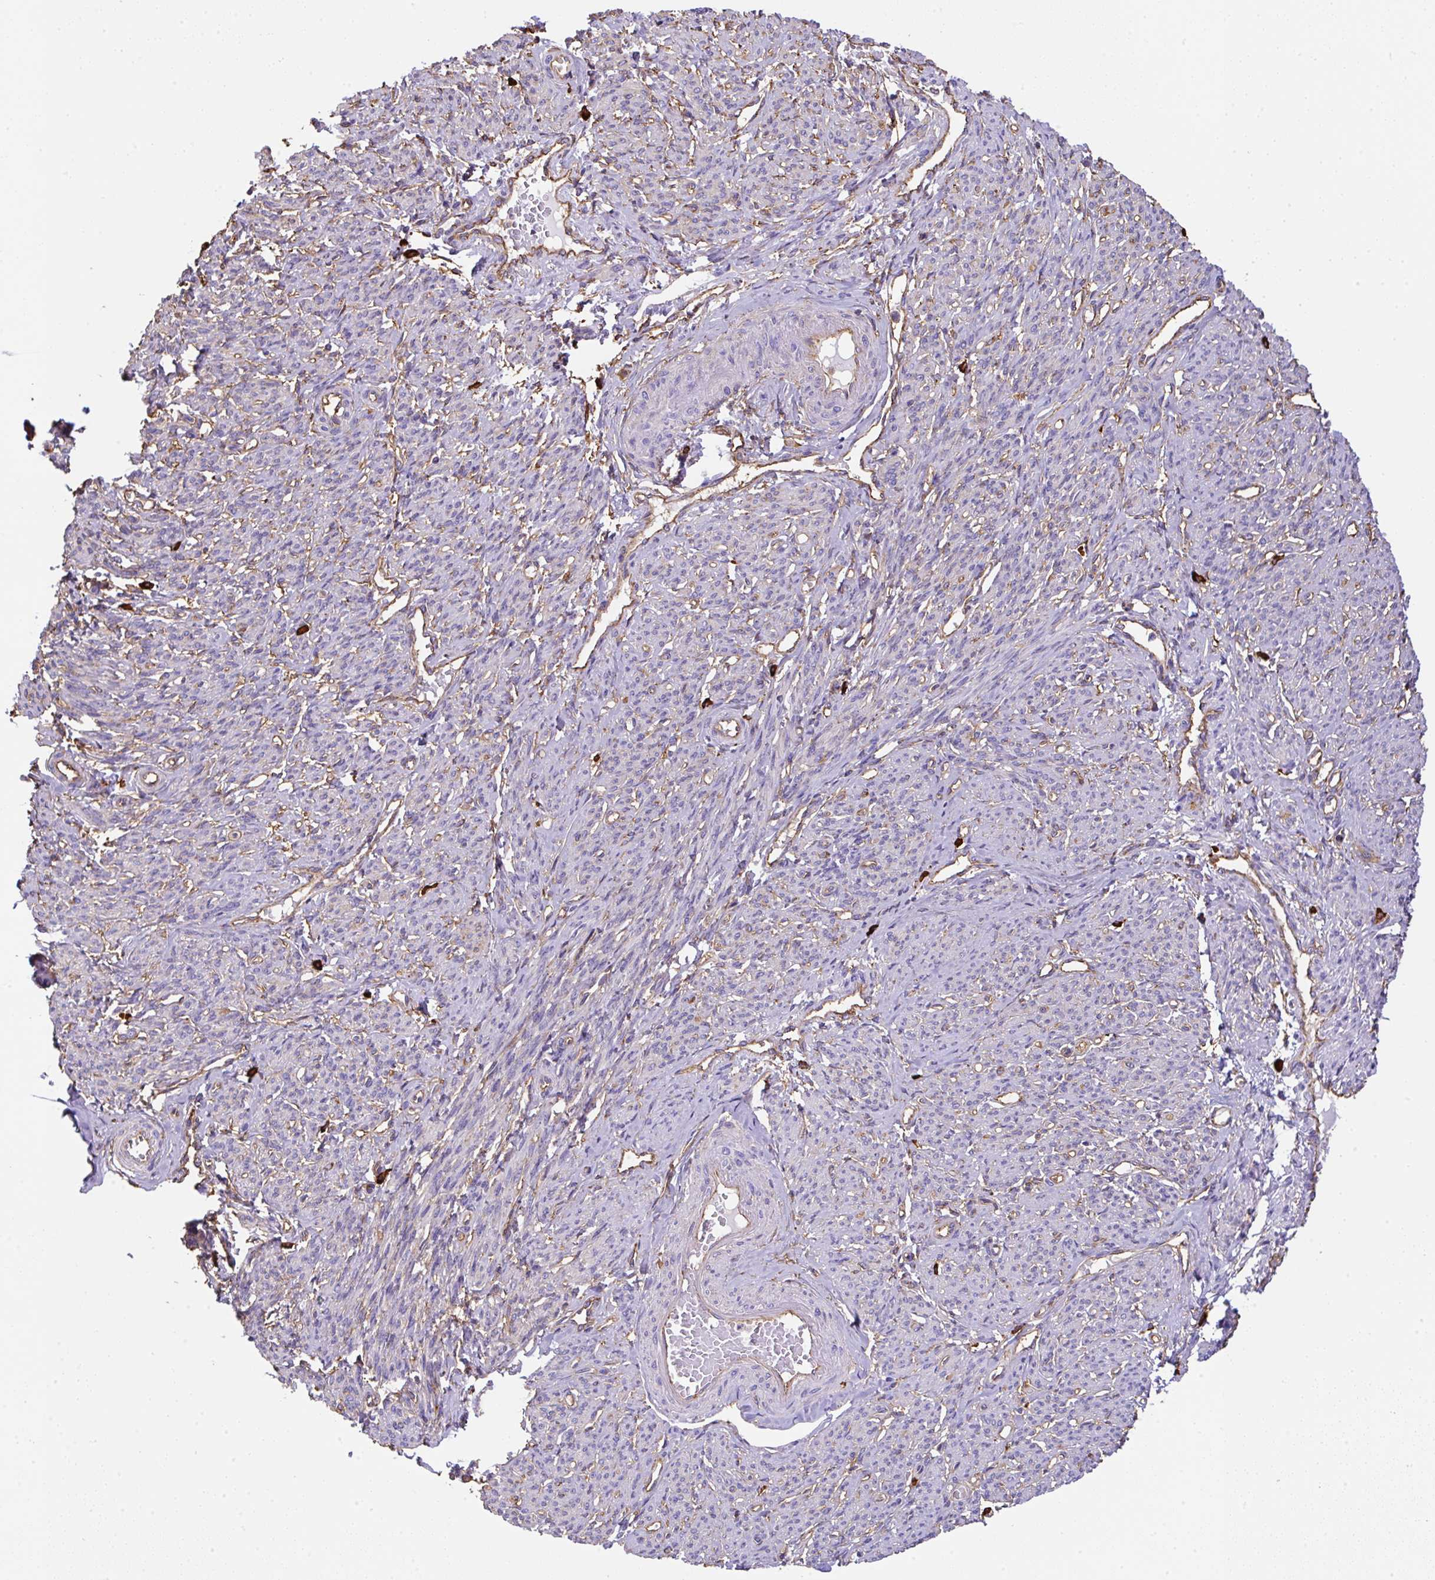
{"staining": {"intensity": "negative", "quantity": "none", "location": "none"}, "tissue": "smooth muscle", "cell_type": "Smooth muscle cells", "image_type": "normal", "snomed": [{"axis": "morphology", "description": "Normal tissue, NOS"}, {"axis": "topography", "description": "Smooth muscle"}], "caption": "Micrograph shows no protein expression in smooth muscle cells of normal smooth muscle.", "gene": "MAGEB5", "patient": {"sex": "female", "age": 65}}